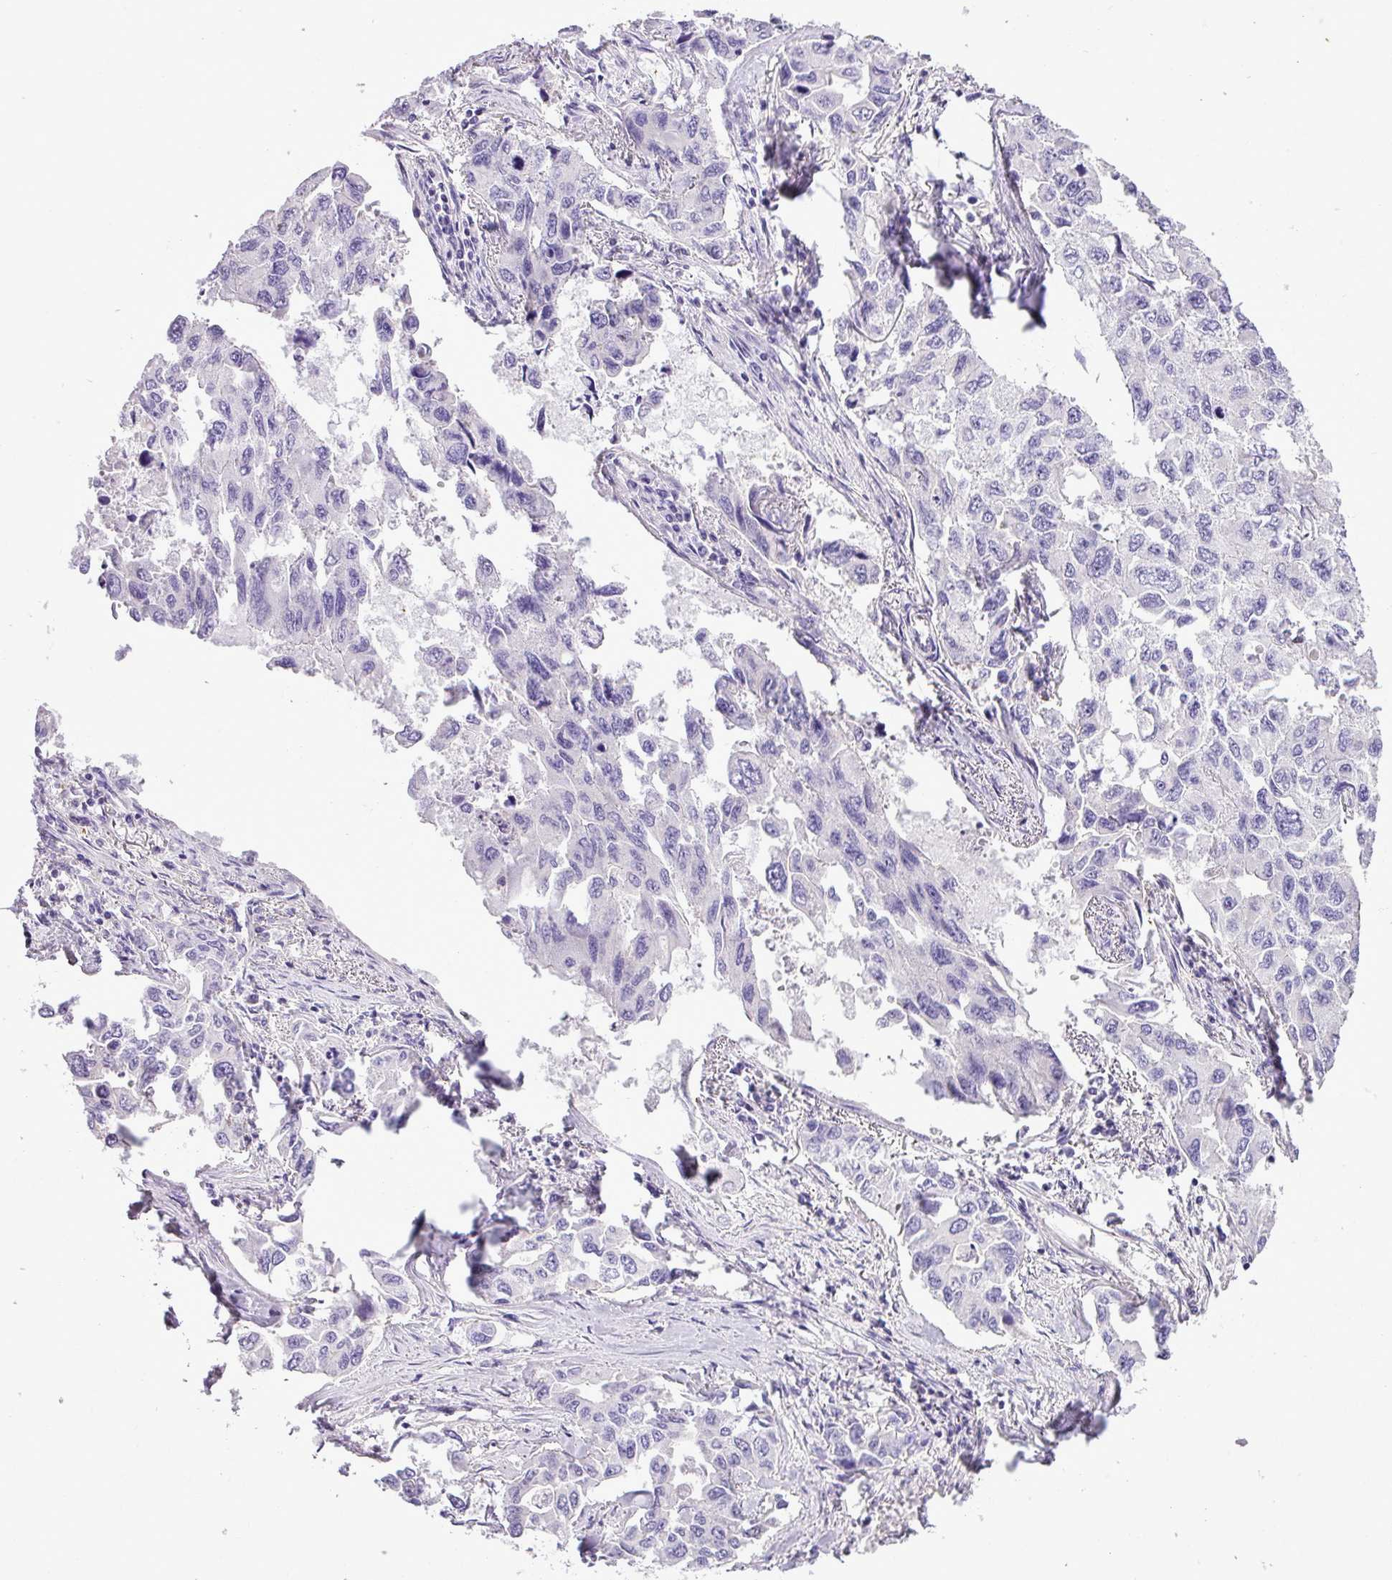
{"staining": {"intensity": "negative", "quantity": "none", "location": "none"}, "tissue": "lung cancer", "cell_type": "Tumor cells", "image_type": "cancer", "snomed": [{"axis": "morphology", "description": "Adenocarcinoma, NOS"}, {"axis": "topography", "description": "Lung"}], "caption": "Tumor cells show no significant positivity in lung cancer (adenocarcinoma). (DAB IHC visualized using brightfield microscopy, high magnification).", "gene": "ZNF334", "patient": {"sex": "male", "age": 64}}